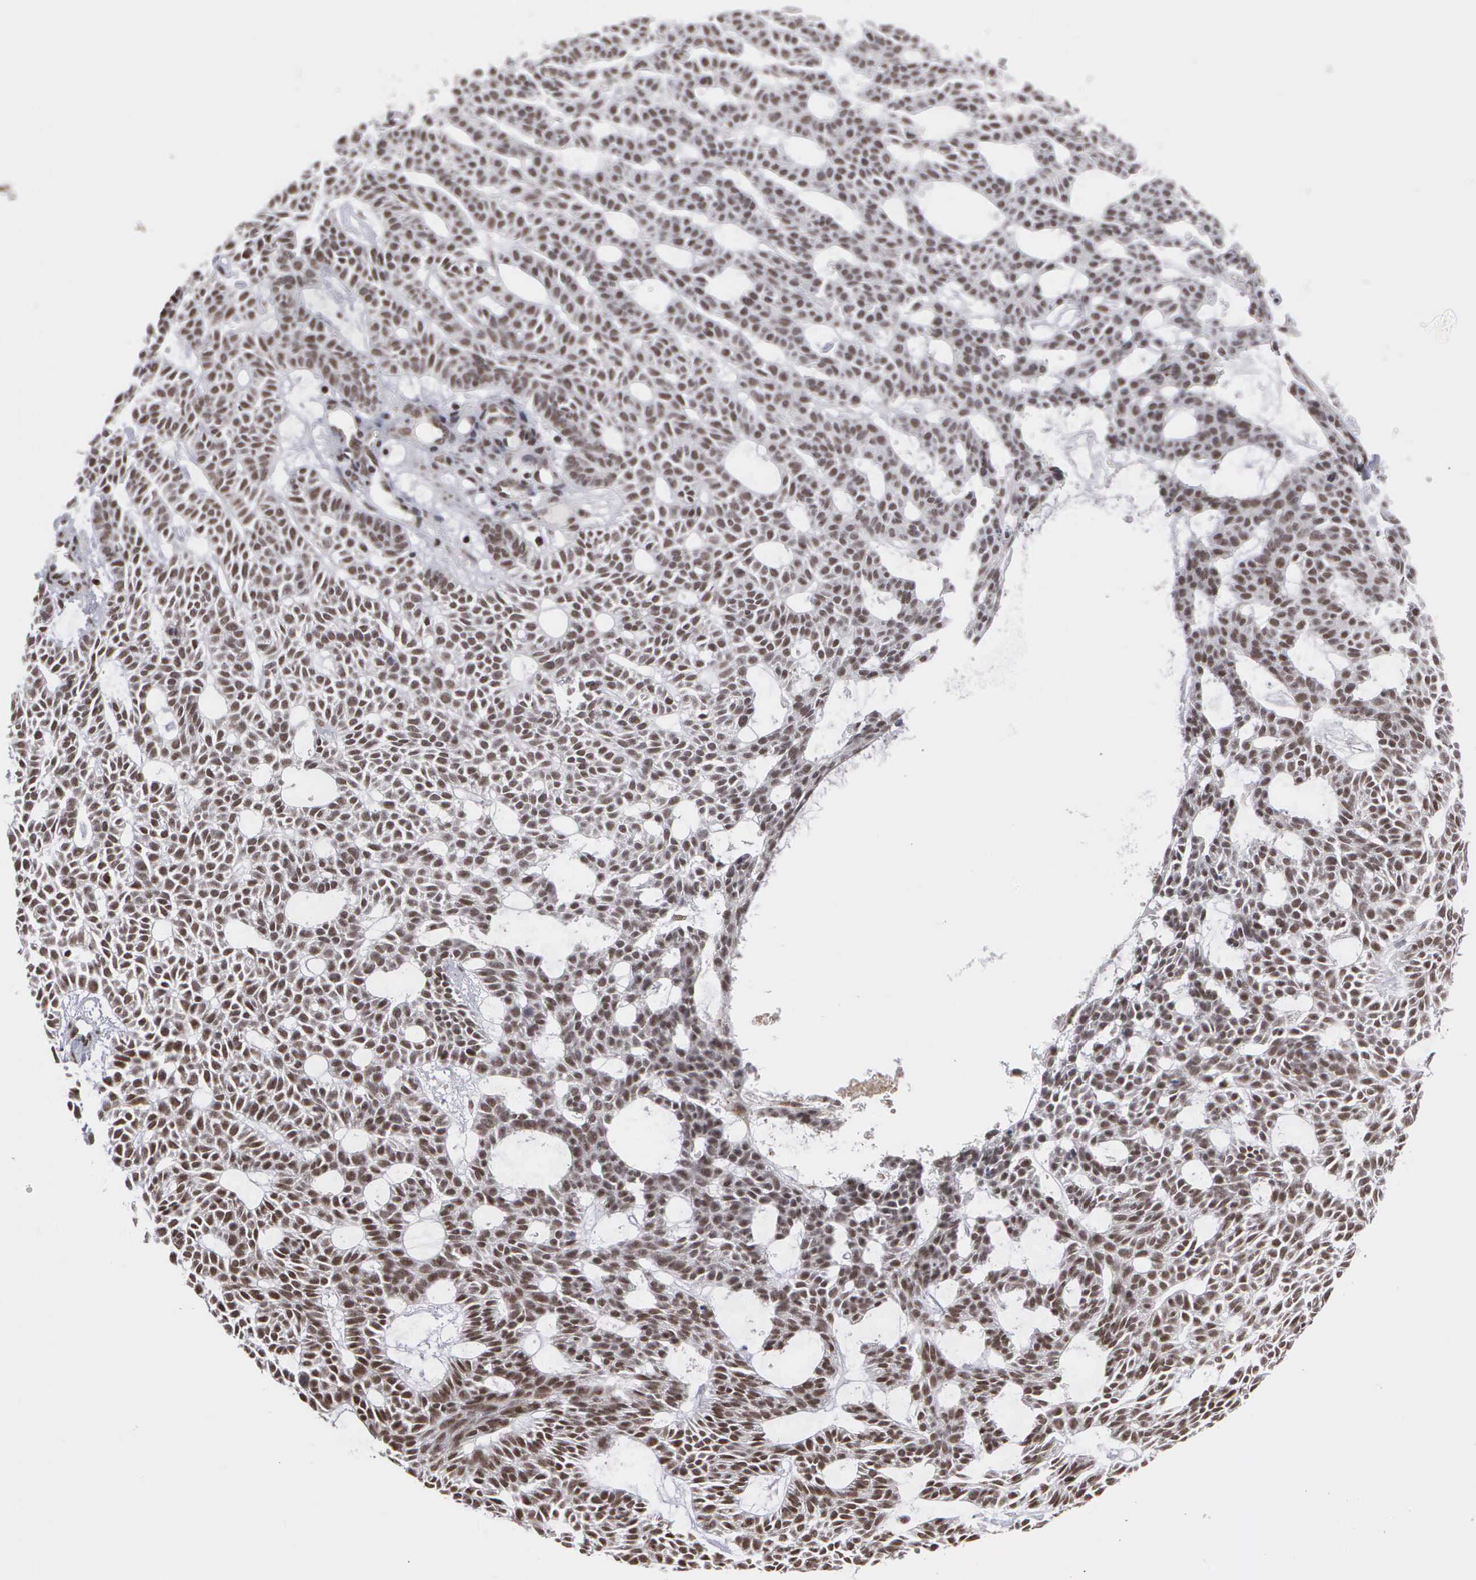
{"staining": {"intensity": "moderate", "quantity": ">75%", "location": "nuclear"}, "tissue": "skin cancer", "cell_type": "Tumor cells", "image_type": "cancer", "snomed": [{"axis": "morphology", "description": "Basal cell carcinoma"}, {"axis": "topography", "description": "Skin"}], "caption": "Immunohistochemical staining of human skin basal cell carcinoma shows moderate nuclear protein staining in about >75% of tumor cells.", "gene": "GTF2A1", "patient": {"sex": "male", "age": 75}}